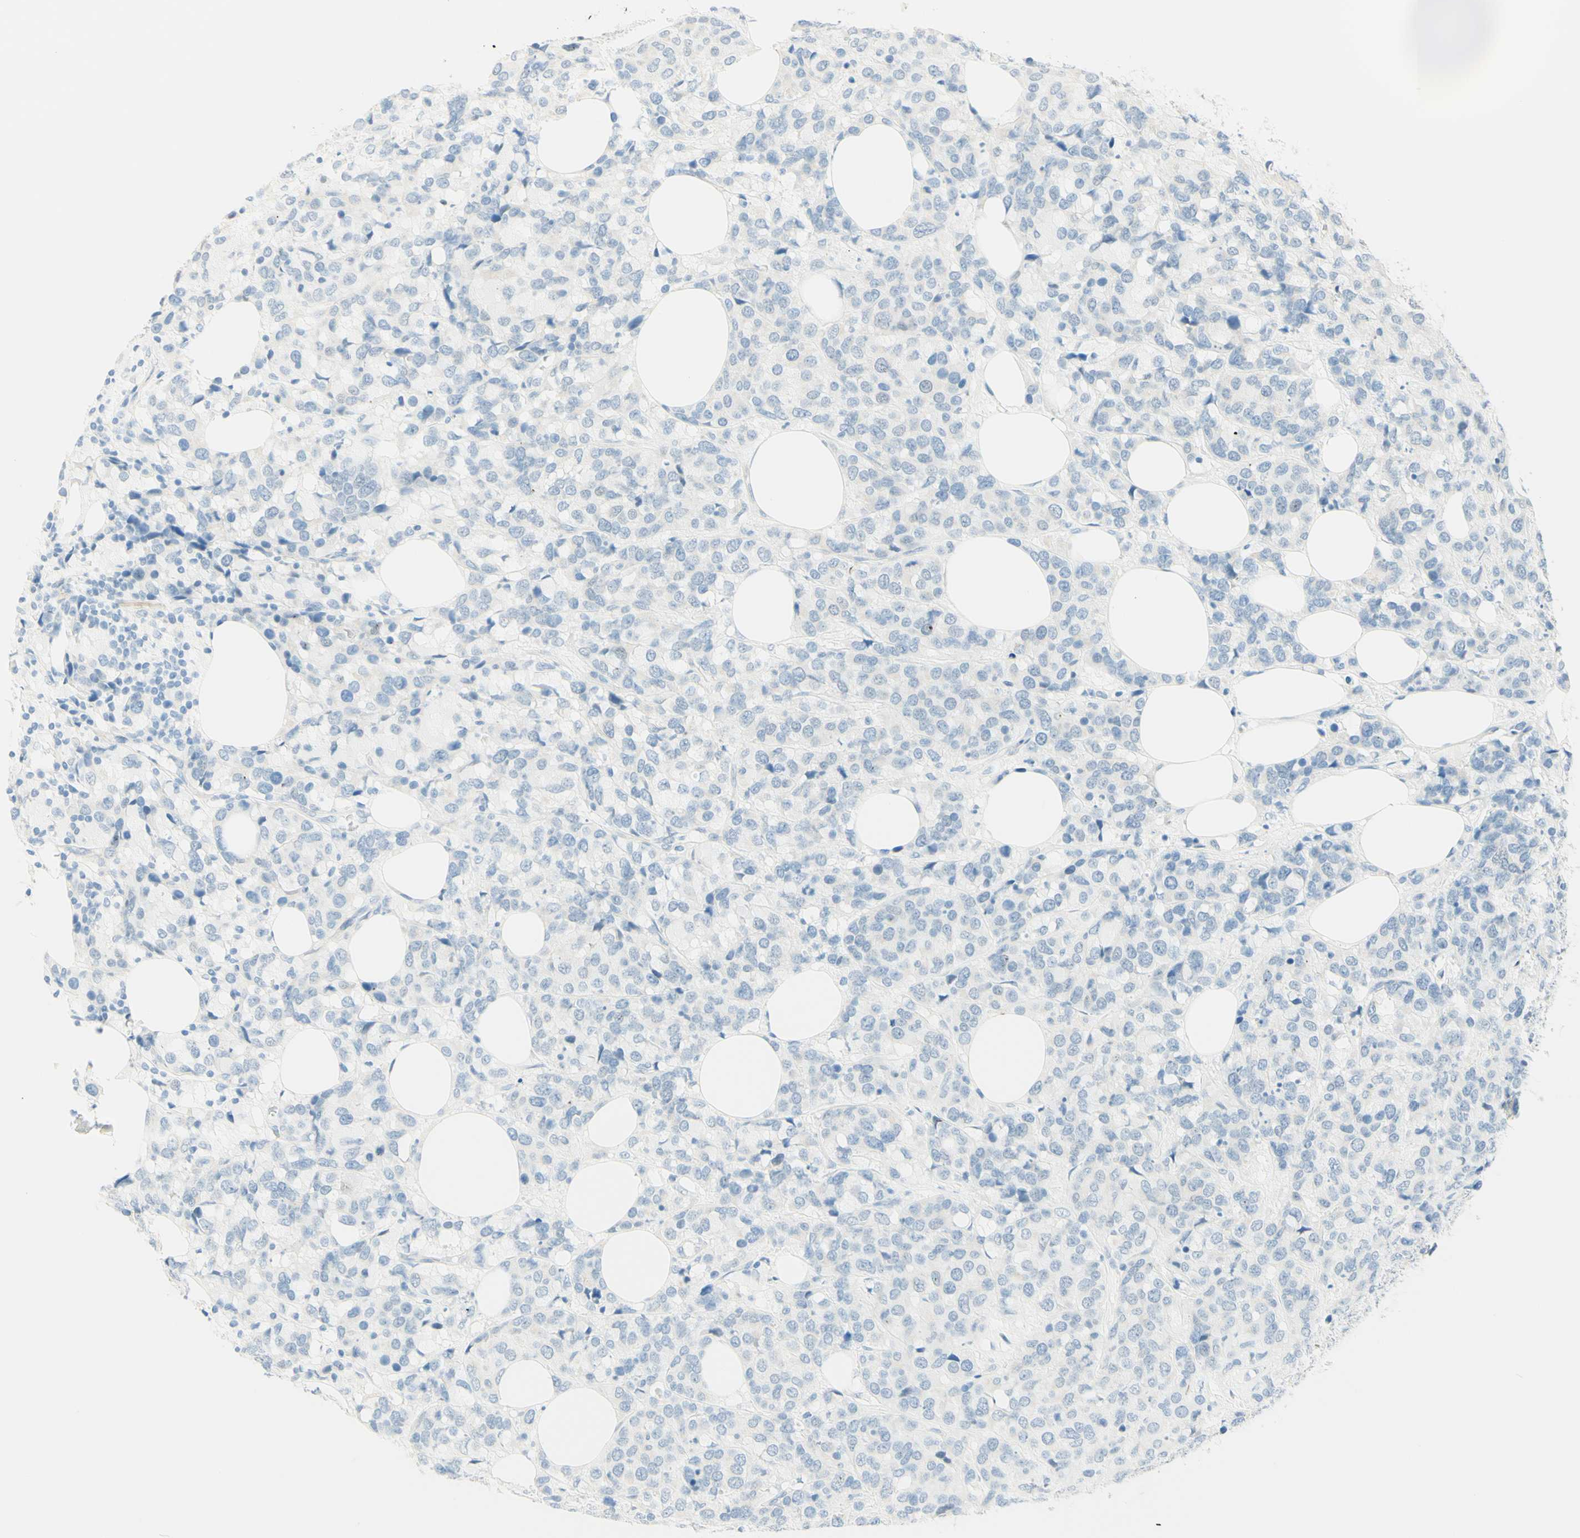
{"staining": {"intensity": "negative", "quantity": "none", "location": "none"}, "tissue": "breast cancer", "cell_type": "Tumor cells", "image_type": "cancer", "snomed": [{"axis": "morphology", "description": "Lobular carcinoma"}, {"axis": "topography", "description": "Breast"}], "caption": "This is an immunohistochemistry image of human breast lobular carcinoma. There is no positivity in tumor cells.", "gene": "TMEM132D", "patient": {"sex": "female", "age": 59}}